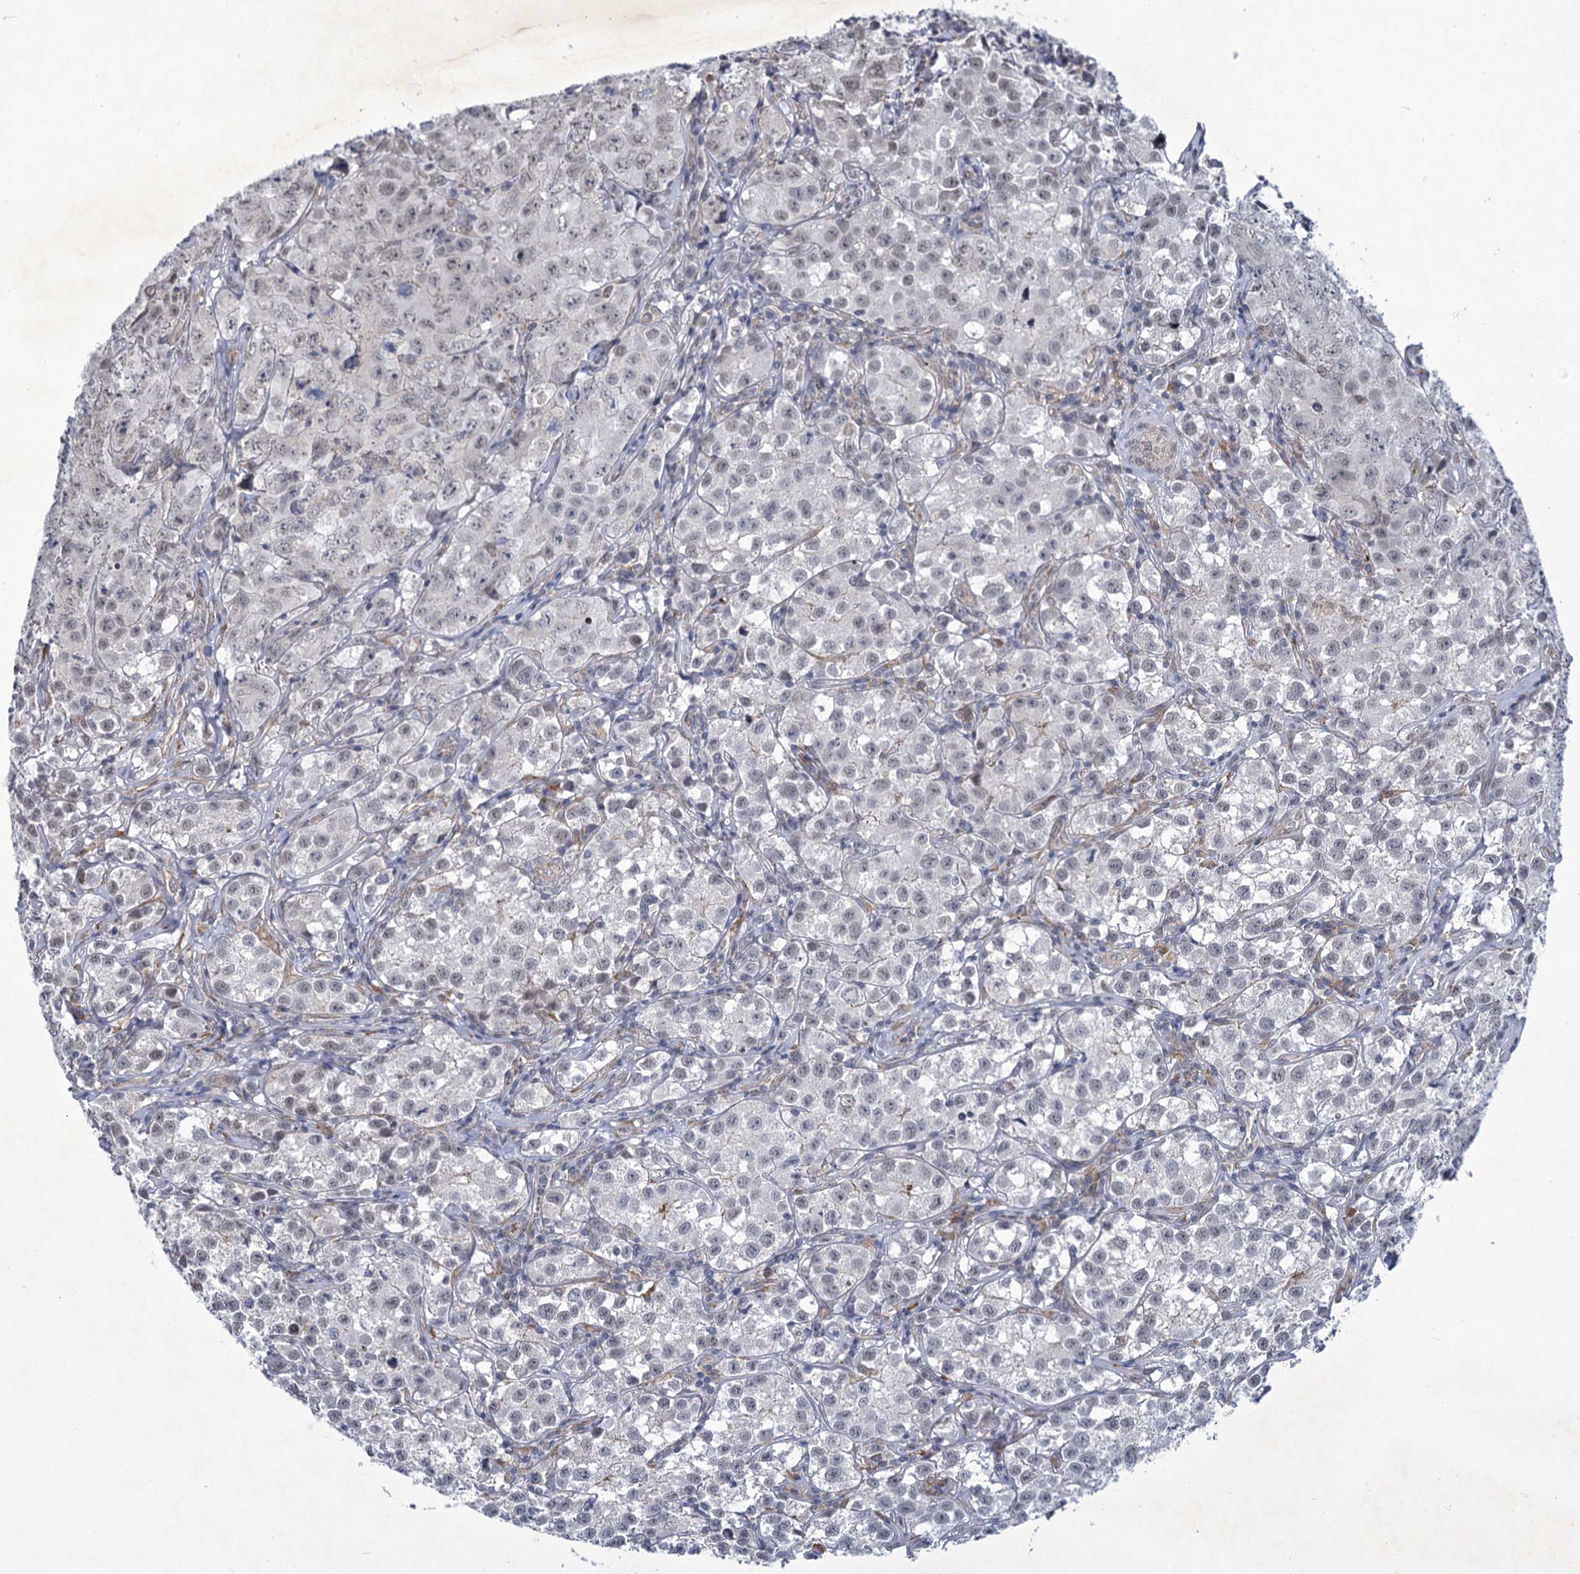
{"staining": {"intensity": "negative", "quantity": "none", "location": "none"}, "tissue": "testis cancer", "cell_type": "Tumor cells", "image_type": "cancer", "snomed": [{"axis": "morphology", "description": "Seminoma, NOS"}, {"axis": "morphology", "description": "Carcinoma, Embryonal, NOS"}, {"axis": "topography", "description": "Testis"}], "caption": "Tumor cells are negative for brown protein staining in testis embryonal carcinoma. The staining is performed using DAB (3,3'-diaminobenzidine) brown chromogen with nuclei counter-stained in using hematoxylin.", "gene": "MBLAC2", "patient": {"sex": "male", "age": 43}}